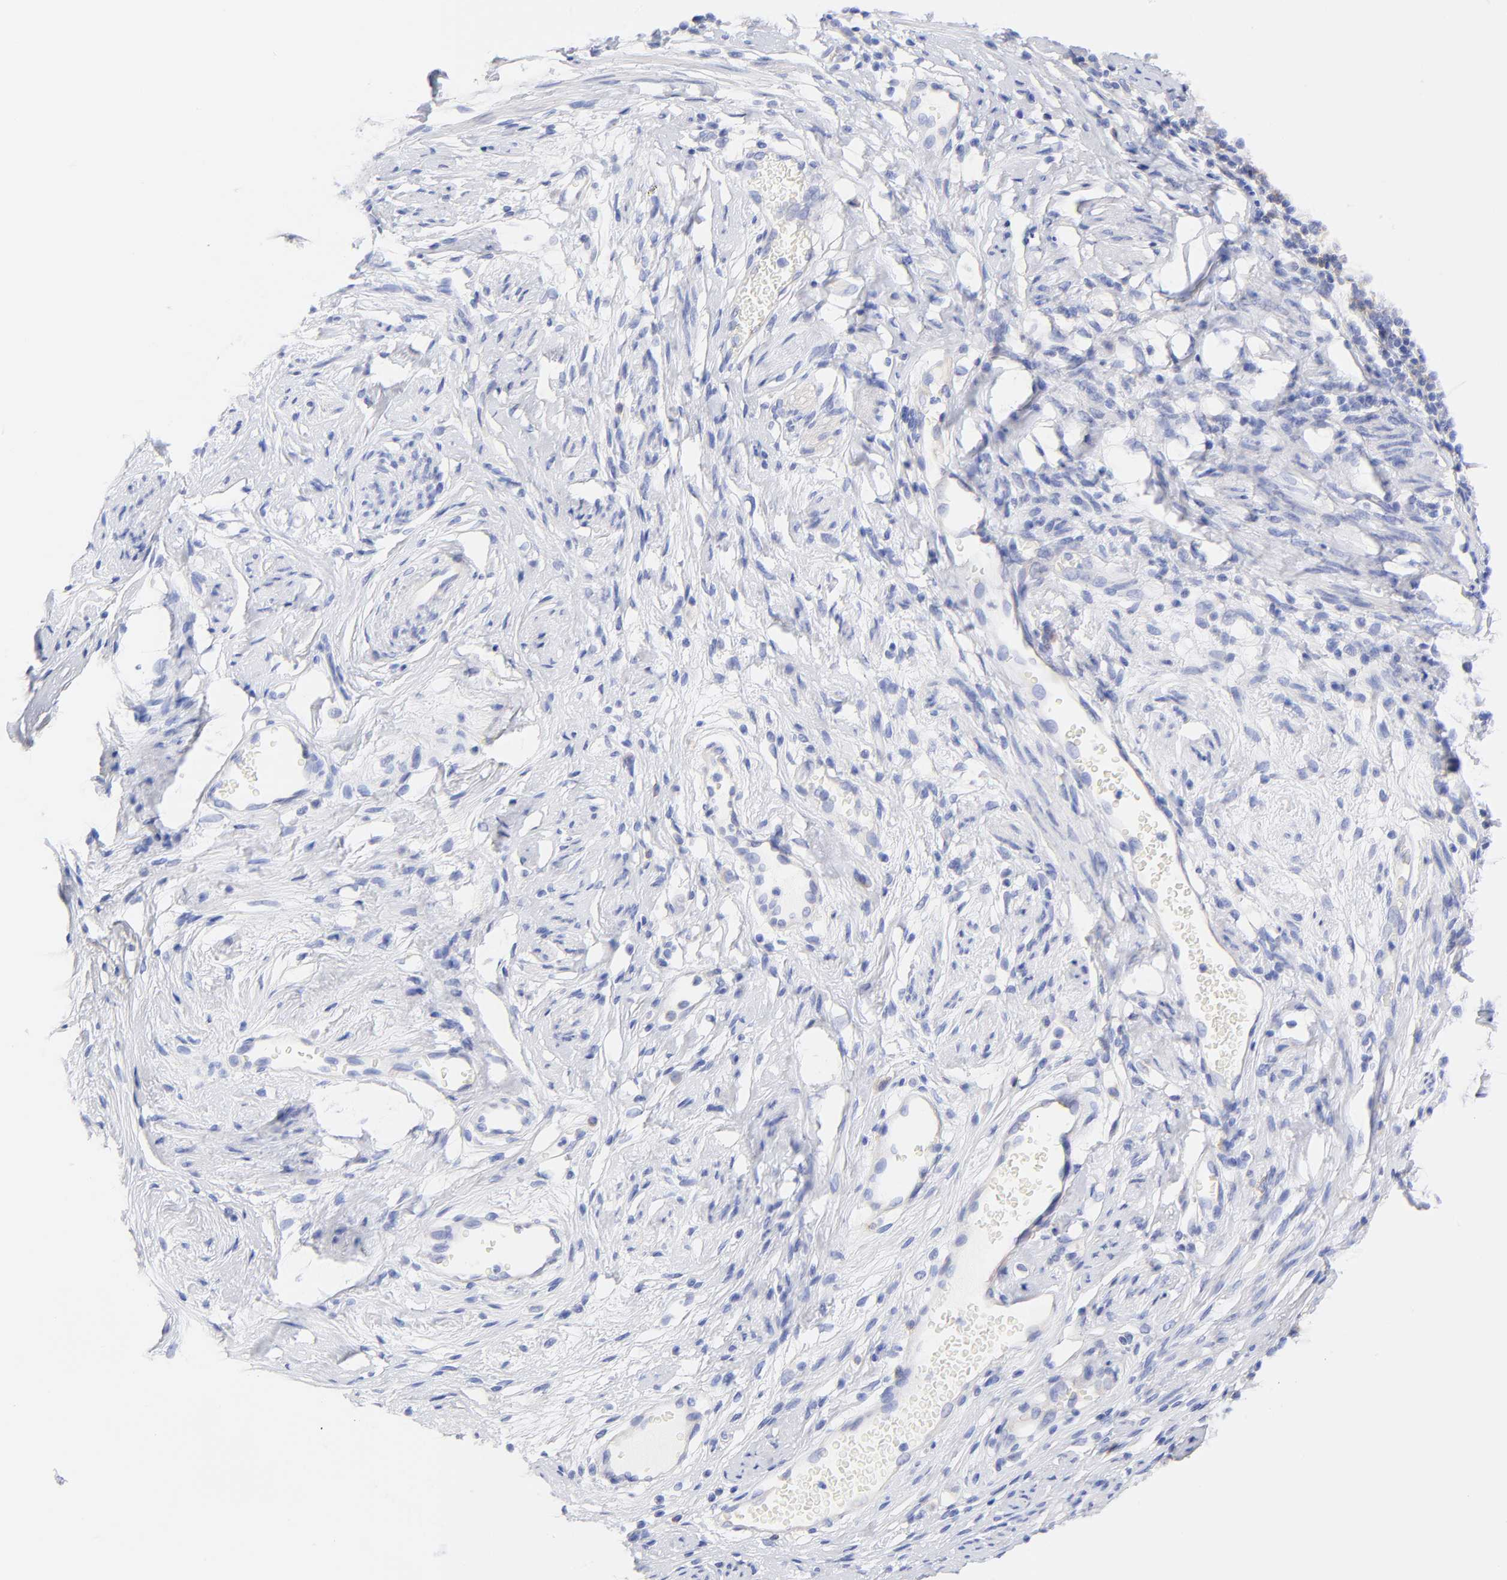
{"staining": {"intensity": "negative", "quantity": "none", "location": "none"}, "tissue": "cervical cancer", "cell_type": "Tumor cells", "image_type": "cancer", "snomed": [{"axis": "morphology", "description": "Normal tissue, NOS"}, {"axis": "morphology", "description": "Squamous cell carcinoma, NOS"}, {"axis": "topography", "description": "Cervix"}], "caption": "The immunohistochemistry photomicrograph has no significant positivity in tumor cells of cervical squamous cell carcinoma tissue.", "gene": "TNFRSF13C", "patient": {"sex": "female", "age": 67}}